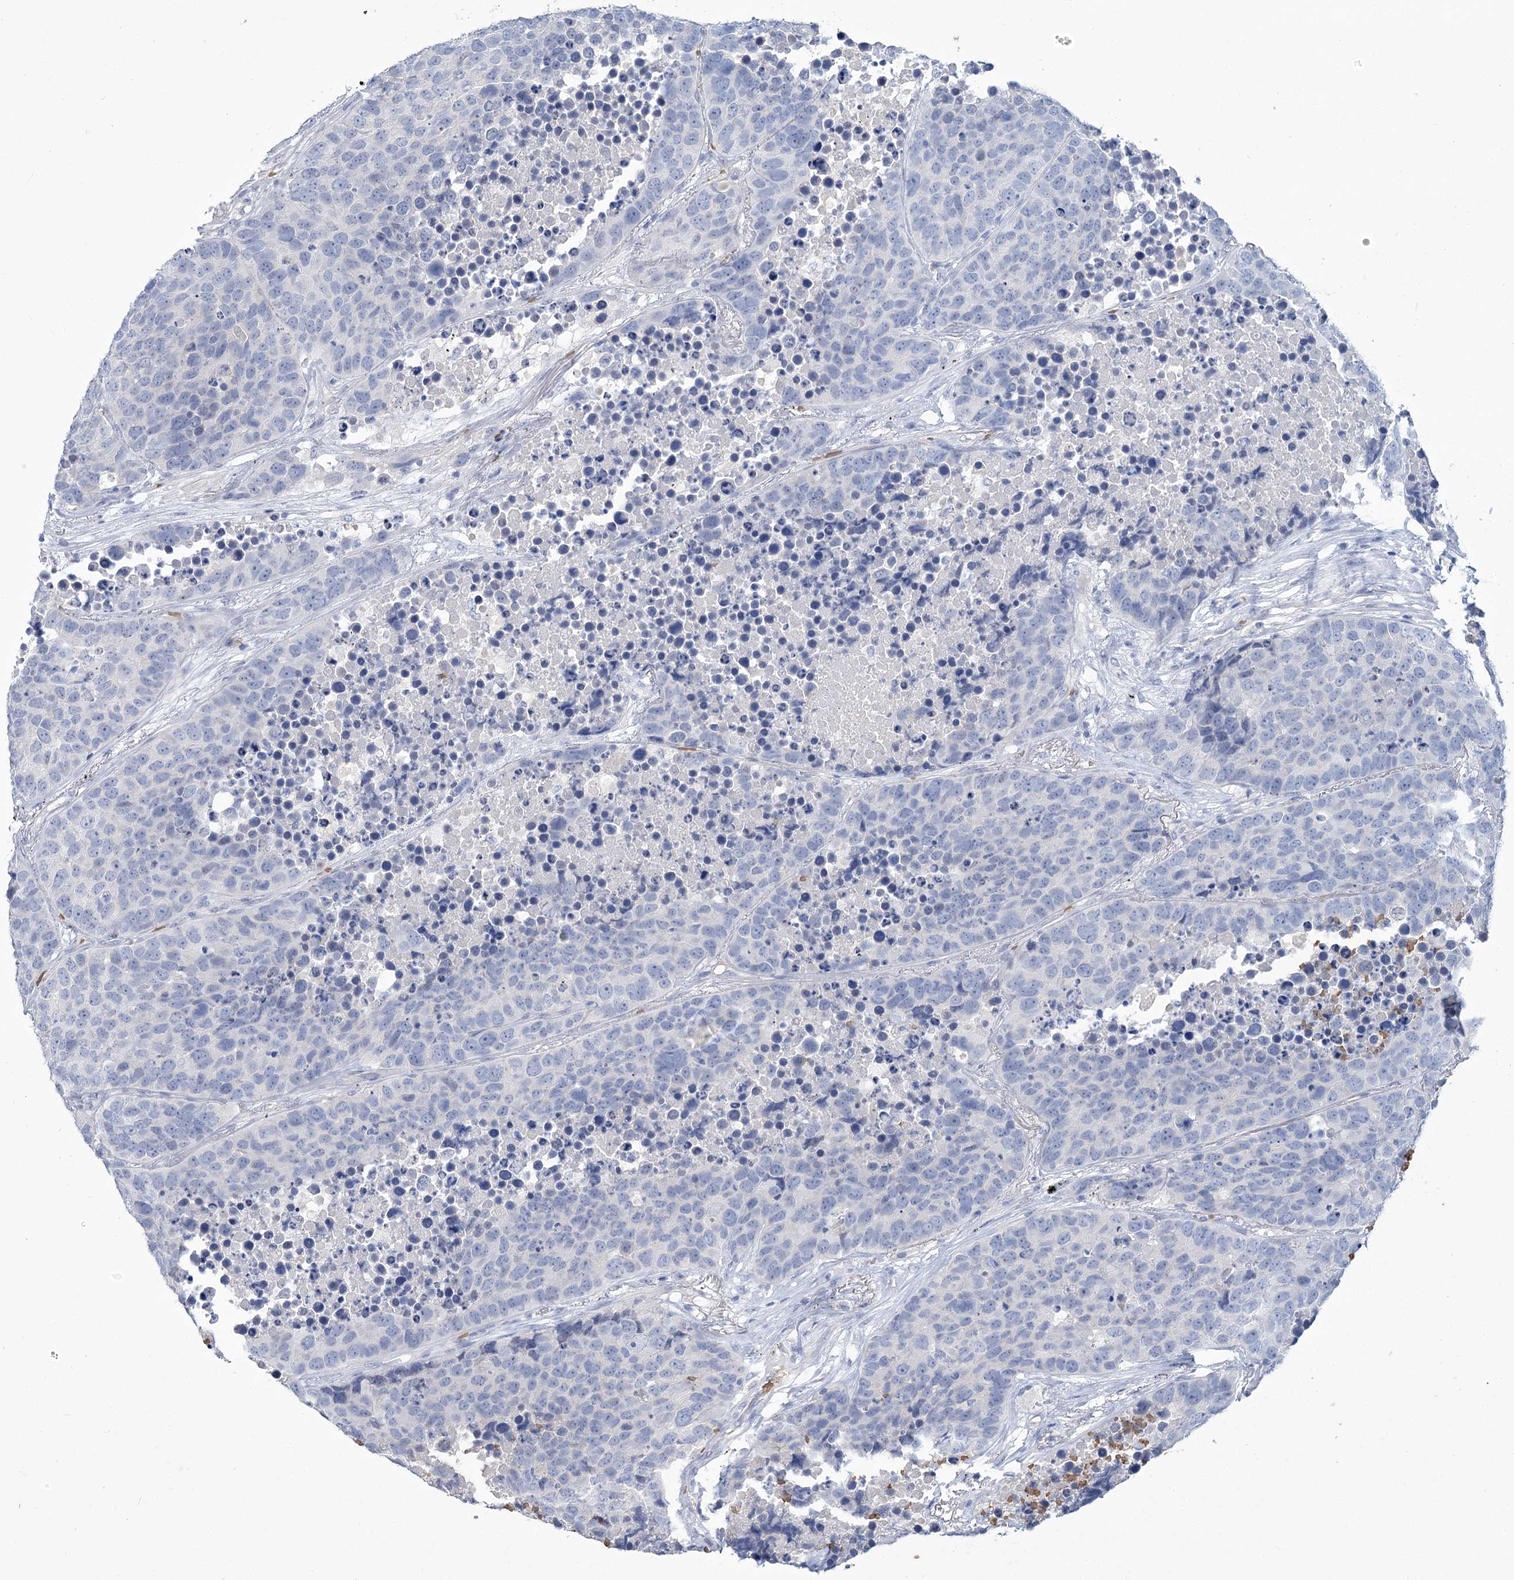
{"staining": {"intensity": "negative", "quantity": "none", "location": "none"}, "tissue": "carcinoid", "cell_type": "Tumor cells", "image_type": "cancer", "snomed": [{"axis": "morphology", "description": "Carcinoid, malignant, NOS"}, {"axis": "topography", "description": "Lung"}], "caption": "An image of human carcinoid (malignant) is negative for staining in tumor cells.", "gene": "HBA1", "patient": {"sex": "male", "age": 60}}